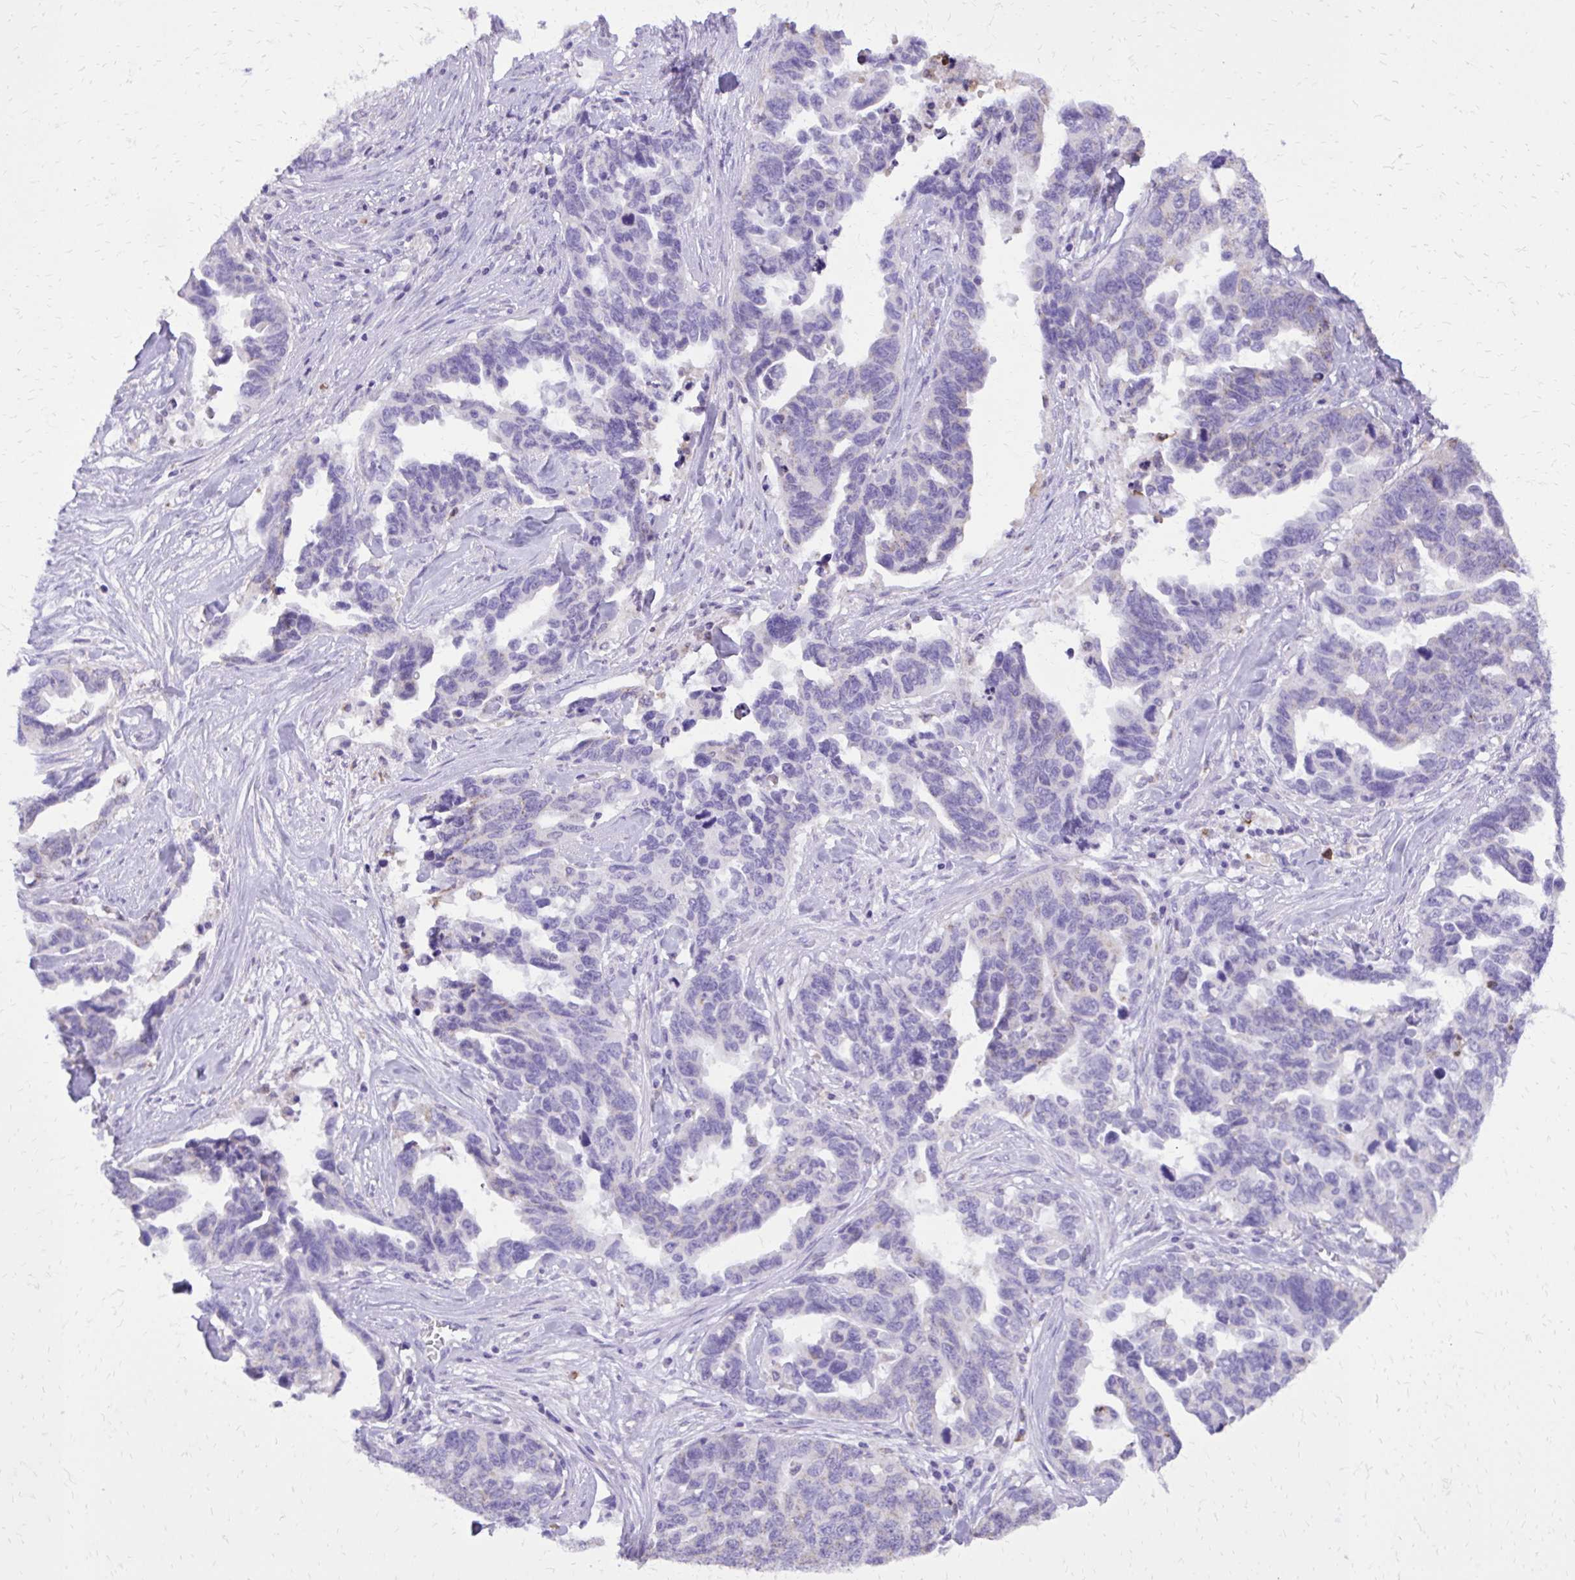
{"staining": {"intensity": "negative", "quantity": "none", "location": "none"}, "tissue": "ovarian cancer", "cell_type": "Tumor cells", "image_type": "cancer", "snomed": [{"axis": "morphology", "description": "Cystadenocarcinoma, serous, NOS"}, {"axis": "topography", "description": "Ovary"}], "caption": "A high-resolution photomicrograph shows immunohistochemistry (IHC) staining of ovarian serous cystadenocarcinoma, which exhibits no significant positivity in tumor cells.", "gene": "CAT", "patient": {"sex": "female", "age": 69}}